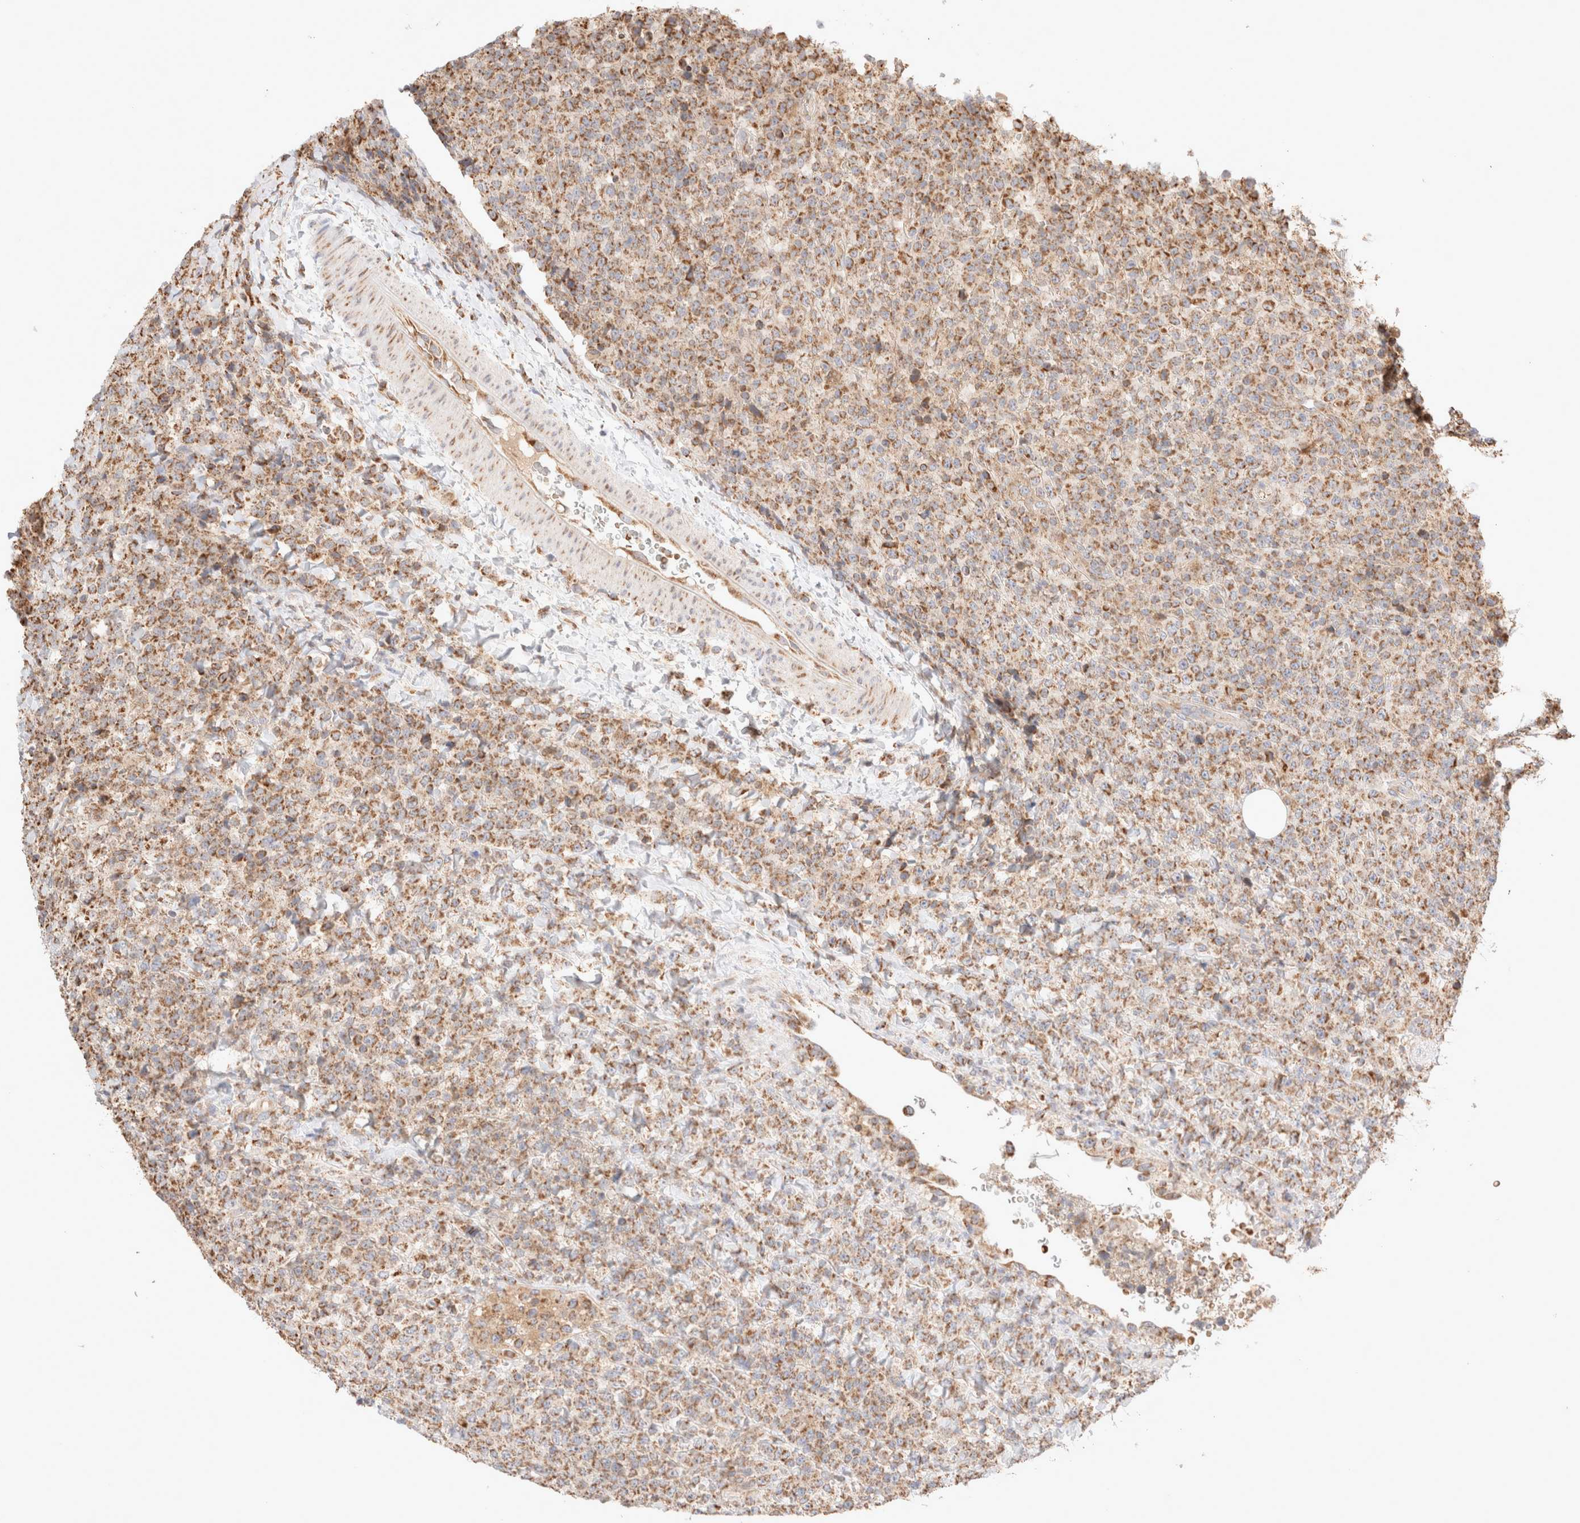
{"staining": {"intensity": "moderate", "quantity": ">75%", "location": "cytoplasmic/membranous"}, "tissue": "lymphoma", "cell_type": "Tumor cells", "image_type": "cancer", "snomed": [{"axis": "morphology", "description": "Malignant lymphoma, non-Hodgkin's type, High grade"}, {"axis": "topography", "description": "Lymph node"}], "caption": "A brown stain shows moderate cytoplasmic/membranous positivity of a protein in lymphoma tumor cells.", "gene": "TMPPE", "patient": {"sex": "male", "age": 13}}